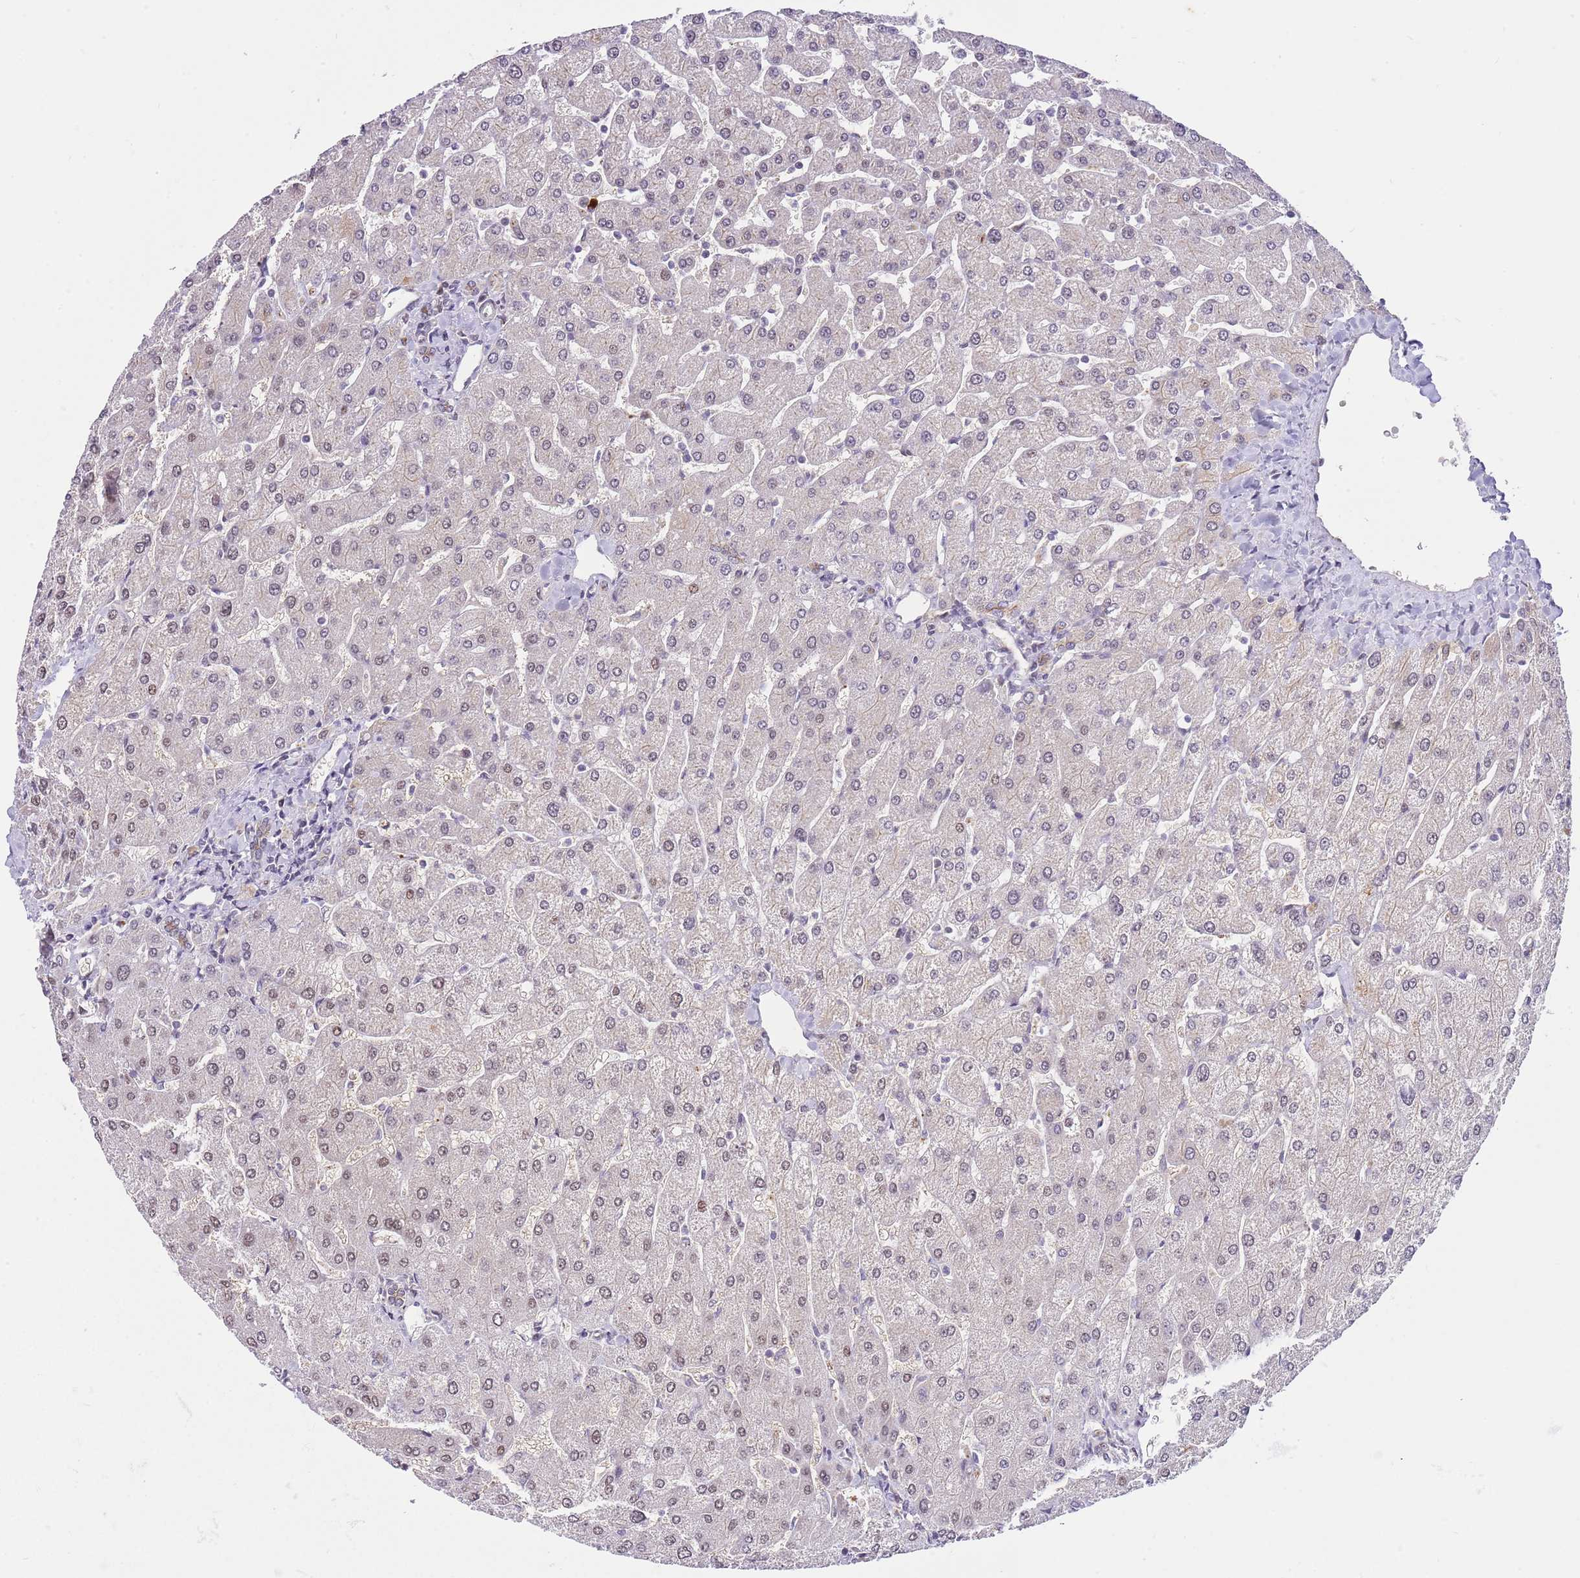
{"staining": {"intensity": "weak", "quantity": "<25%", "location": "cytoplasmic/membranous"}, "tissue": "liver", "cell_type": "Cholangiocytes", "image_type": "normal", "snomed": [{"axis": "morphology", "description": "Normal tissue, NOS"}, {"axis": "topography", "description": "Liver"}], "caption": "IHC photomicrograph of normal liver: human liver stained with DAB exhibits no significant protein positivity in cholangiocytes. (DAB immunohistochemistry with hematoxylin counter stain).", "gene": "RFK", "patient": {"sex": "male", "age": 55}}